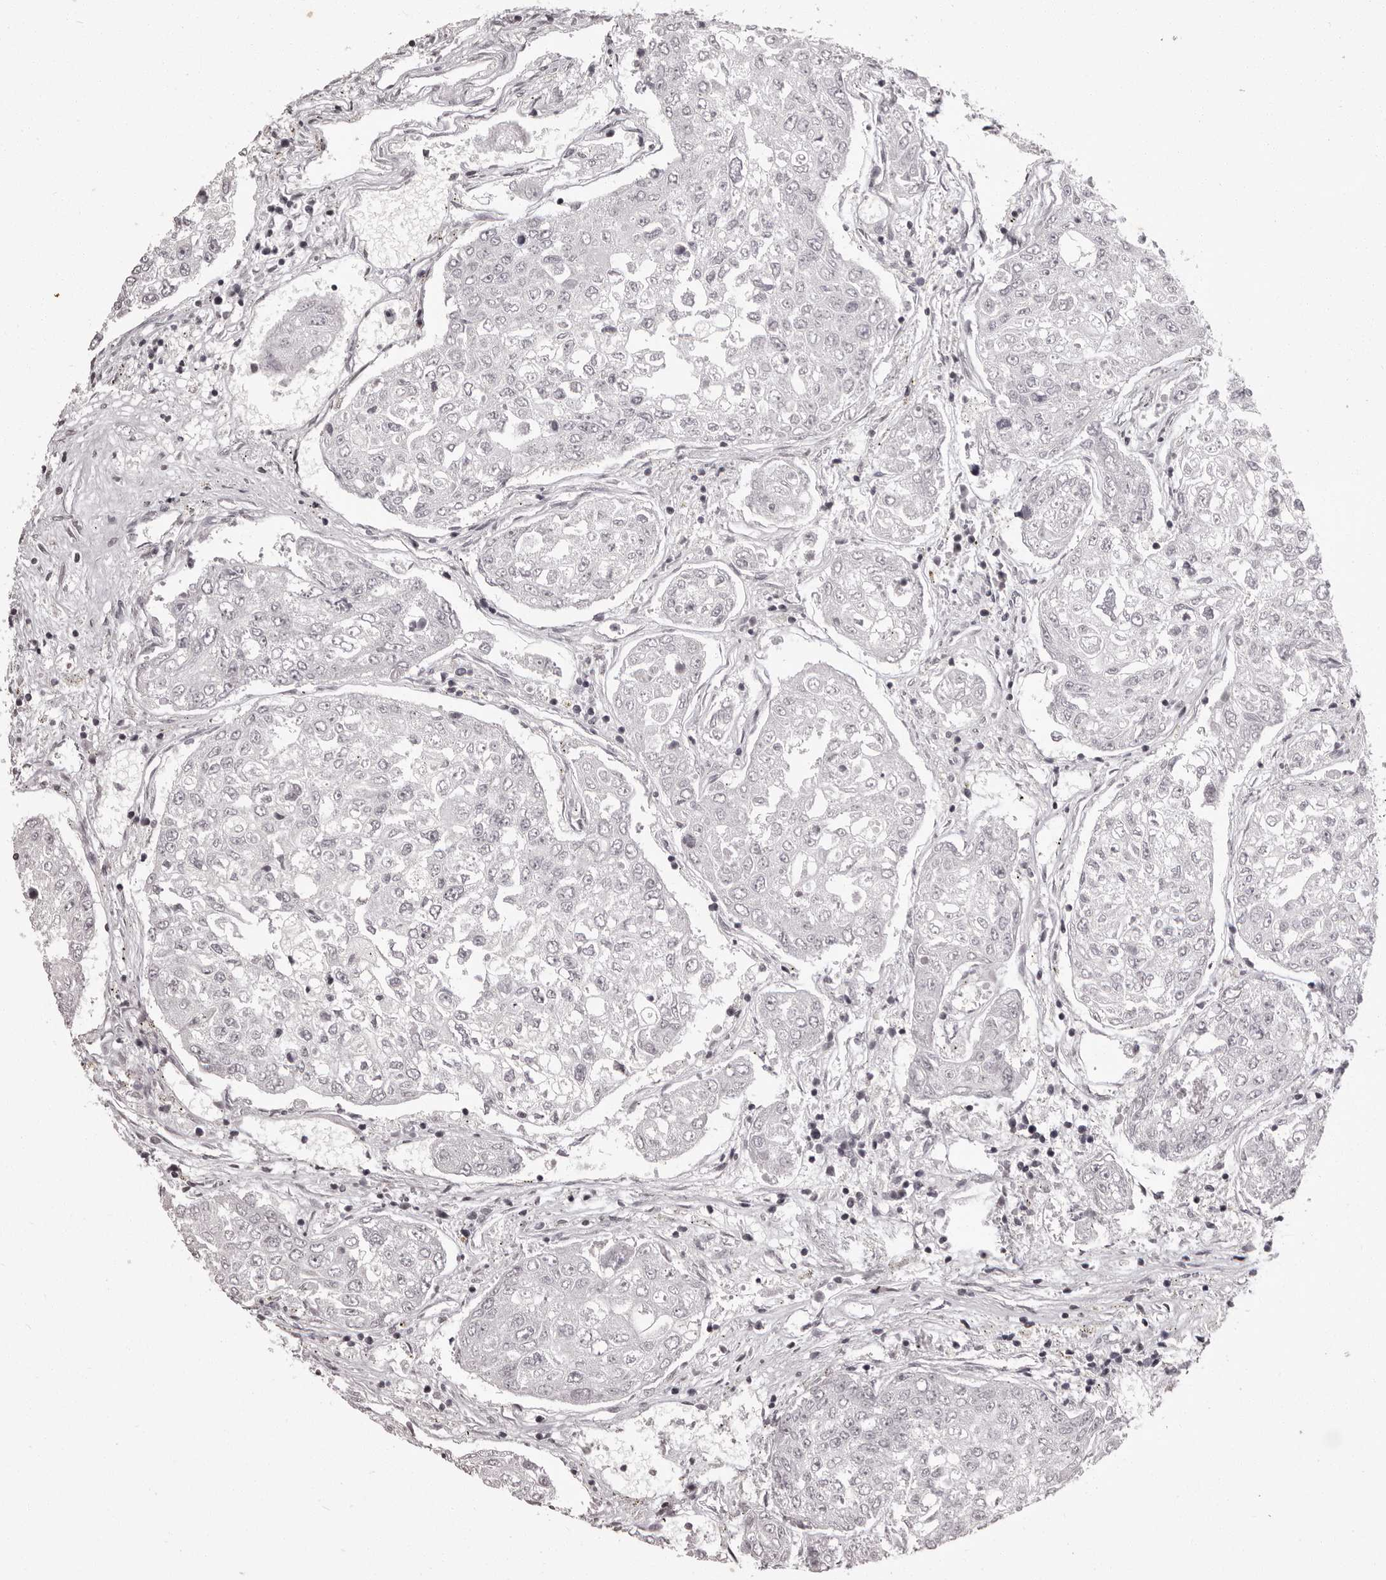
{"staining": {"intensity": "negative", "quantity": "none", "location": "none"}, "tissue": "urothelial cancer", "cell_type": "Tumor cells", "image_type": "cancer", "snomed": [{"axis": "morphology", "description": "Urothelial carcinoma, High grade"}, {"axis": "topography", "description": "Lymph node"}, {"axis": "topography", "description": "Urinary bladder"}], "caption": "Tumor cells are negative for protein expression in human urothelial cancer. Brightfield microscopy of immunohistochemistry stained with DAB (brown) and hematoxylin (blue), captured at high magnification.", "gene": "C8orf74", "patient": {"sex": "male", "age": 51}}